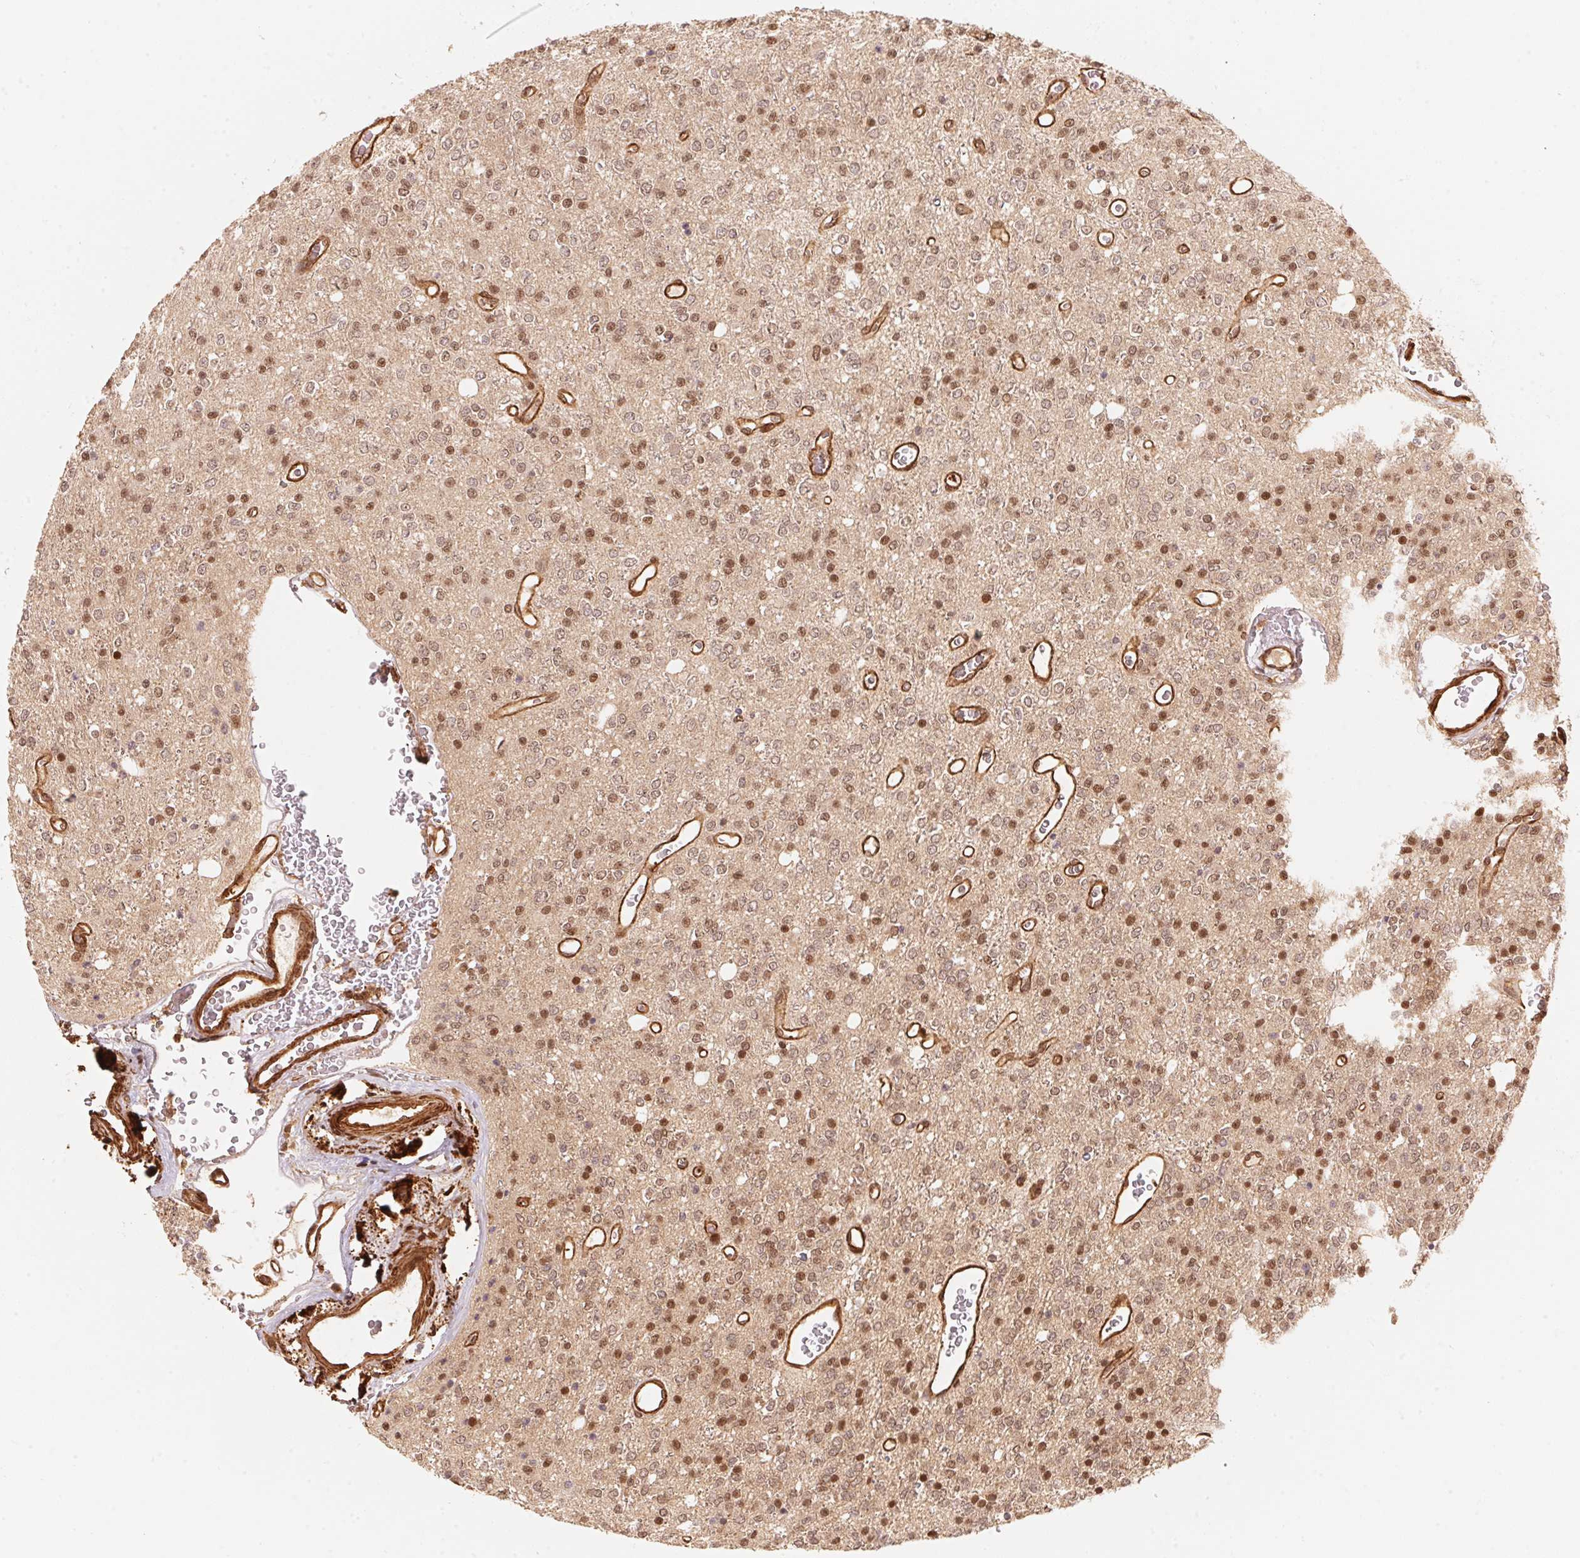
{"staining": {"intensity": "moderate", "quantity": "25%-75%", "location": "nuclear"}, "tissue": "glioma", "cell_type": "Tumor cells", "image_type": "cancer", "snomed": [{"axis": "morphology", "description": "Glioma, malignant, Low grade"}, {"axis": "topography", "description": "Brain"}], "caption": "High-power microscopy captured an immunohistochemistry photomicrograph of low-grade glioma (malignant), revealing moderate nuclear staining in approximately 25%-75% of tumor cells.", "gene": "TNIP2", "patient": {"sex": "female", "age": 45}}